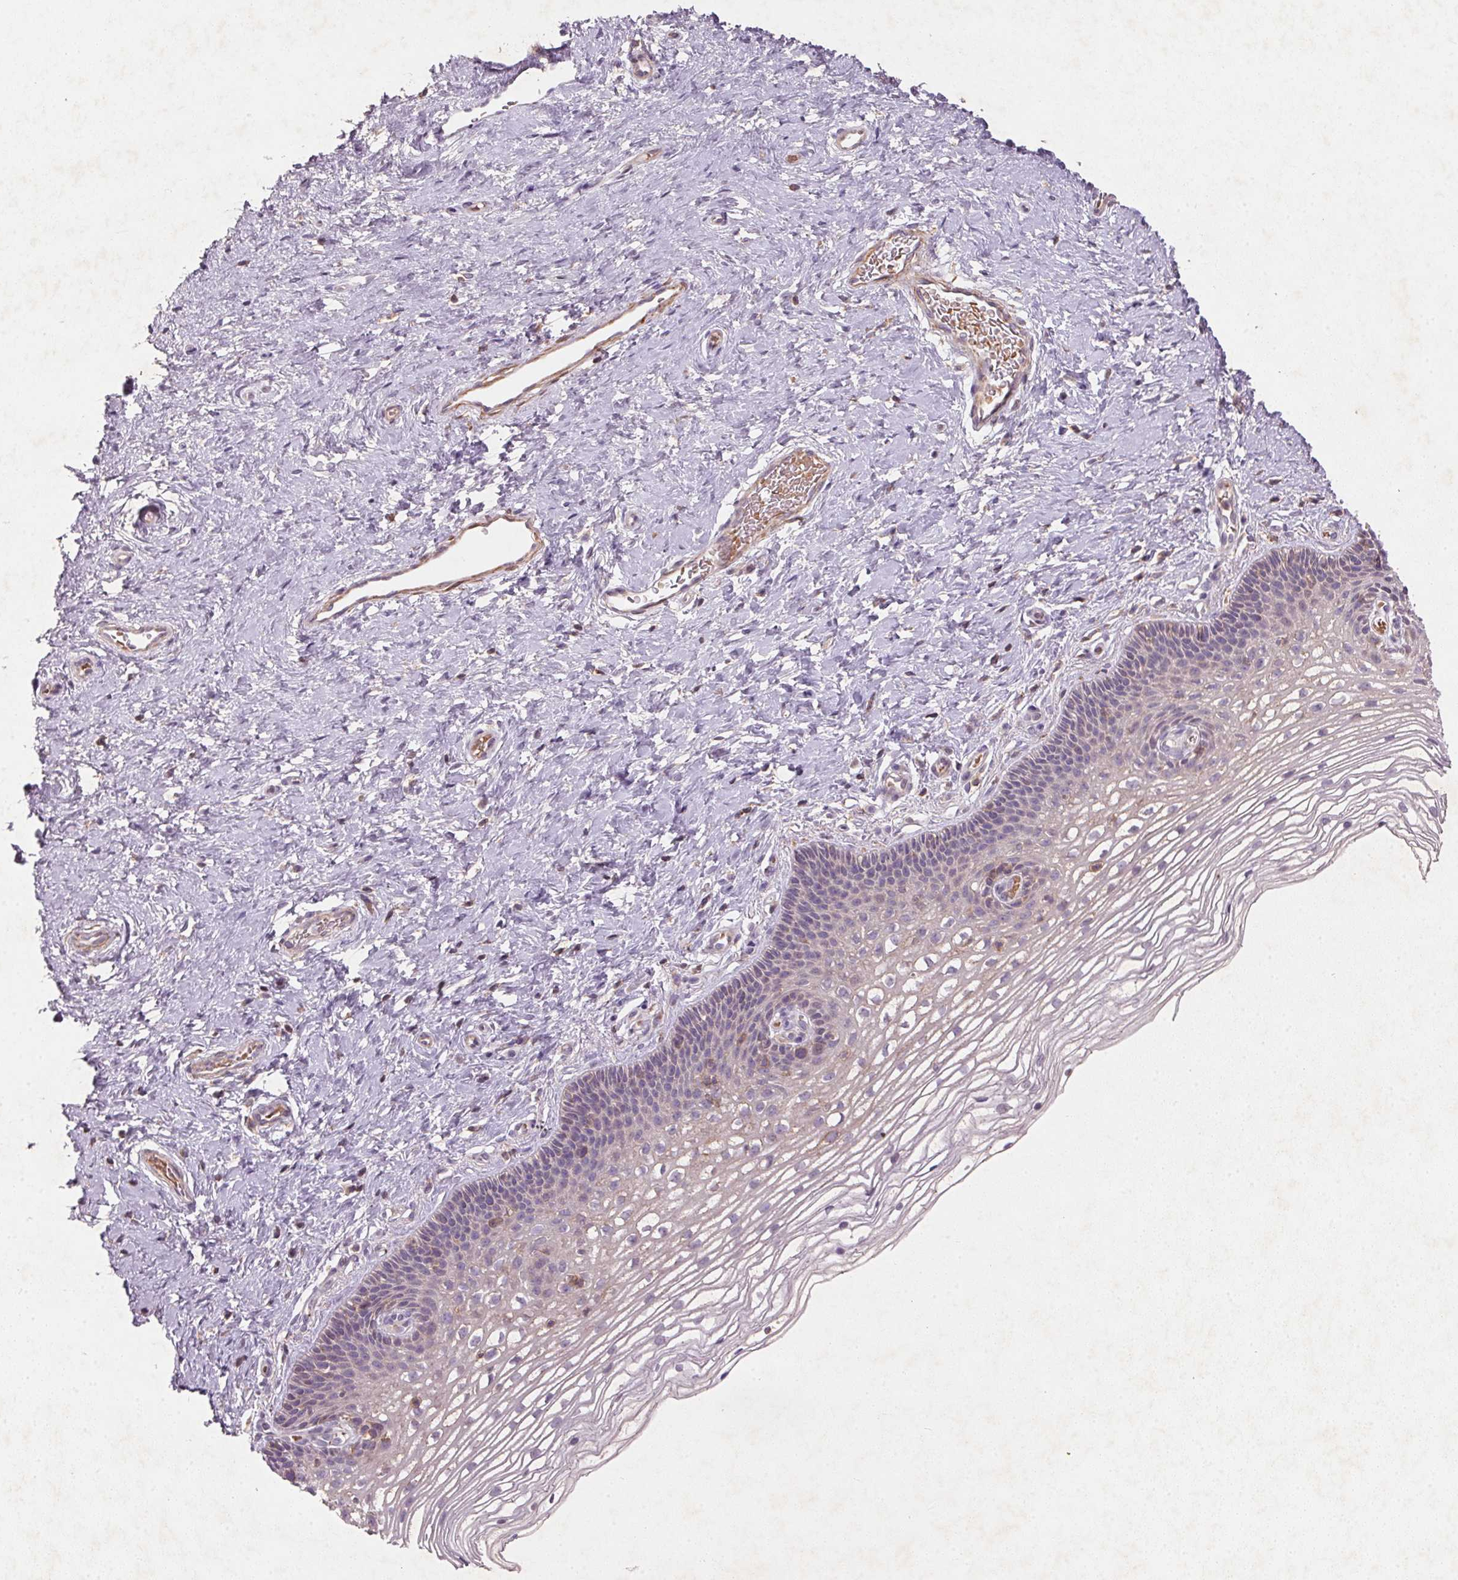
{"staining": {"intensity": "negative", "quantity": "none", "location": "none"}, "tissue": "cervix", "cell_type": "Glandular cells", "image_type": "normal", "snomed": [{"axis": "morphology", "description": "Normal tissue, NOS"}, {"axis": "topography", "description": "Cervix"}], "caption": "Immunohistochemistry (IHC) micrograph of unremarkable cervix: cervix stained with DAB reveals no significant protein expression in glandular cells.", "gene": "KCNK15", "patient": {"sex": "female", "age": 34}}